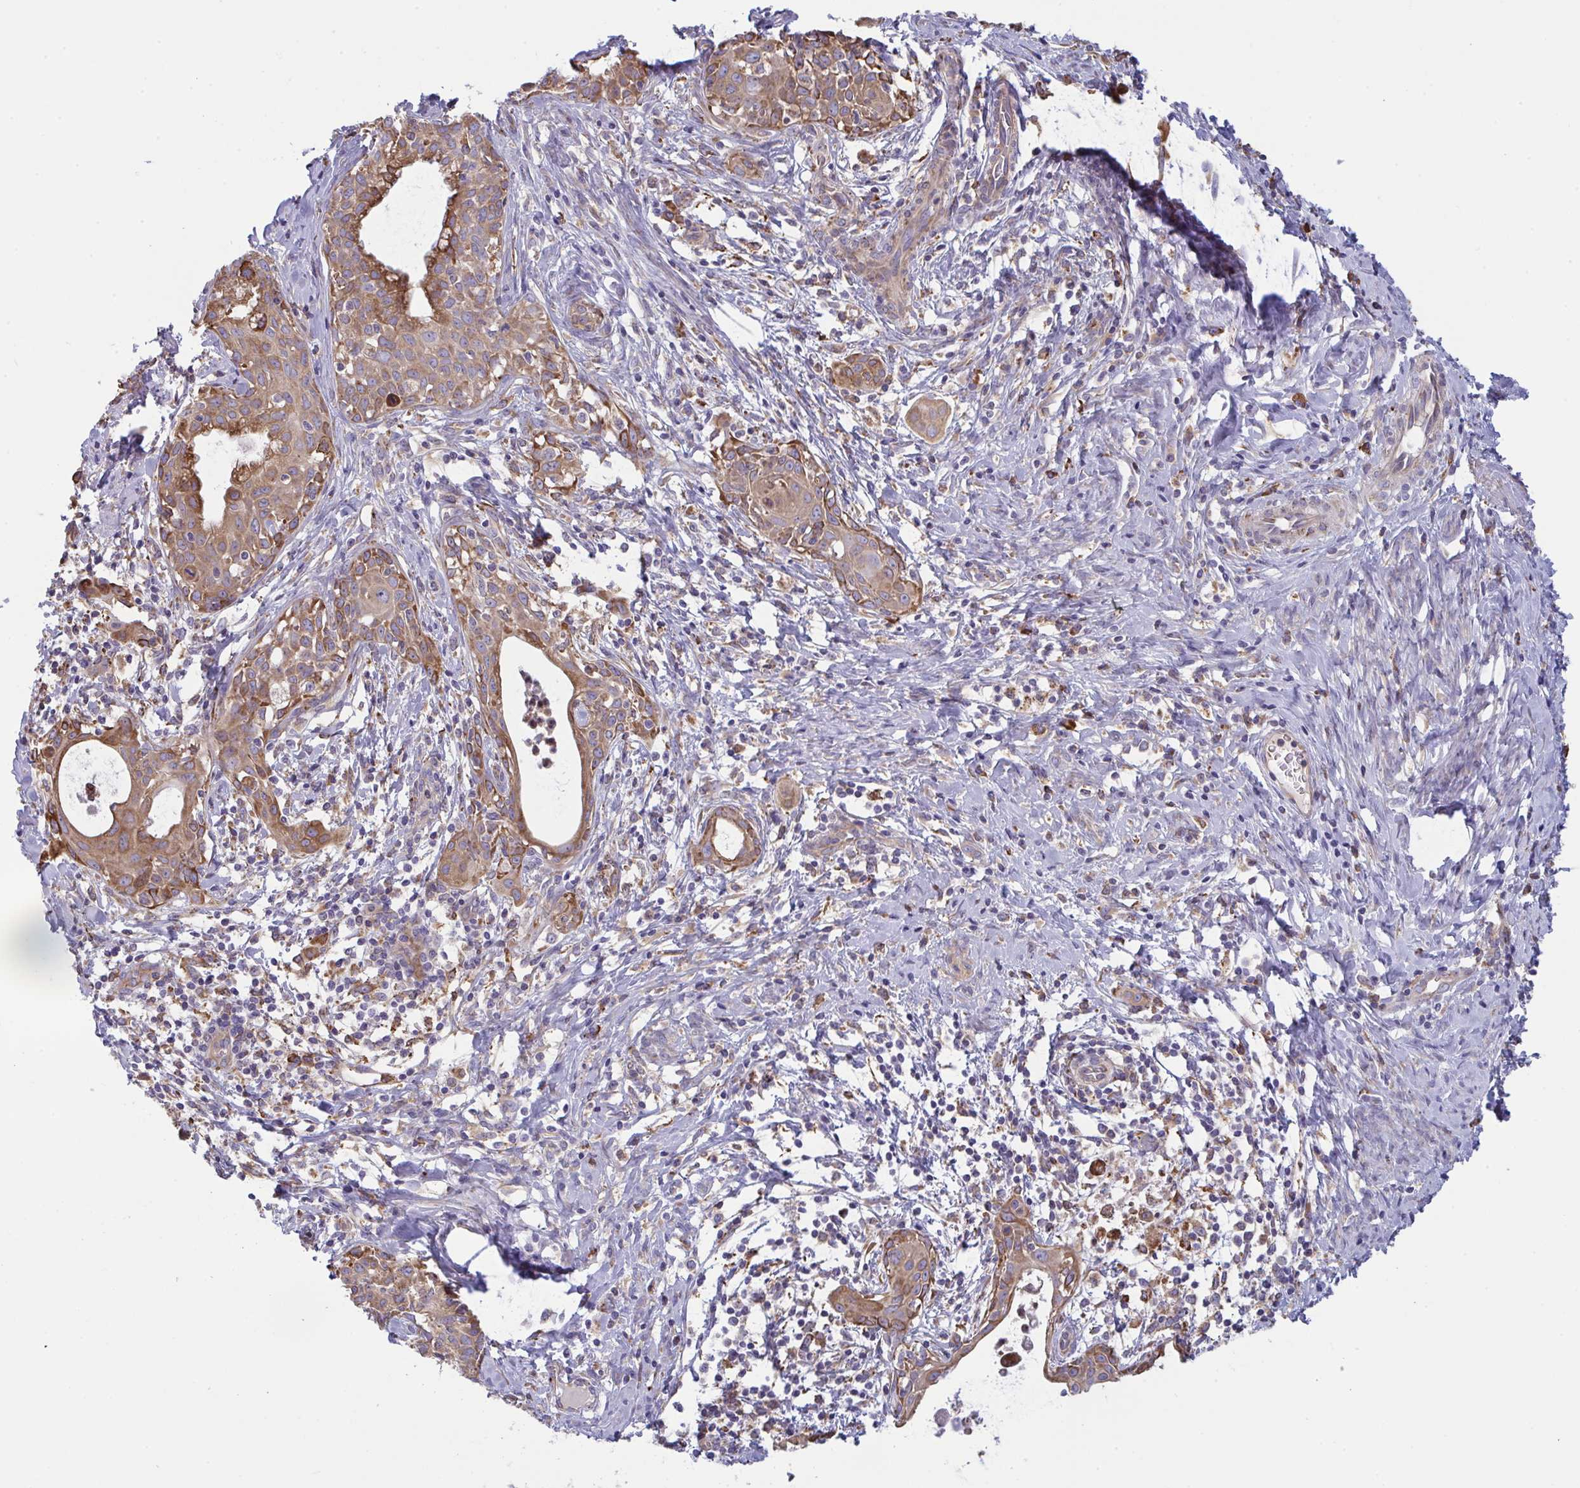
{"staining": {"intensity": "weak", "quantity": ">75%", "location": "cytoplasmic/membranous"}, "tissue": "cervical cancer", "cell_type": "Tumor cells", "image_type": "cancer", "snomed": [{"axis": "morphology", "description": "Squamous cell carcinoma, NOS"}, {"axis": "topography", "description": "Cervix"}], "caption": "Cervical cancer (squamous cell carcinoma) was stained to show a protein in brown. There is low levels of weak cytoplasmic/membranous positivity in about >75% of tumor cells. The protein of interest is stained brown, and the nuclei are stained in blue (DAB IHC with brightfield microscopy, high magnification).", "gene": "MYMK", "patient": {"sex": "female", "age": 52}}